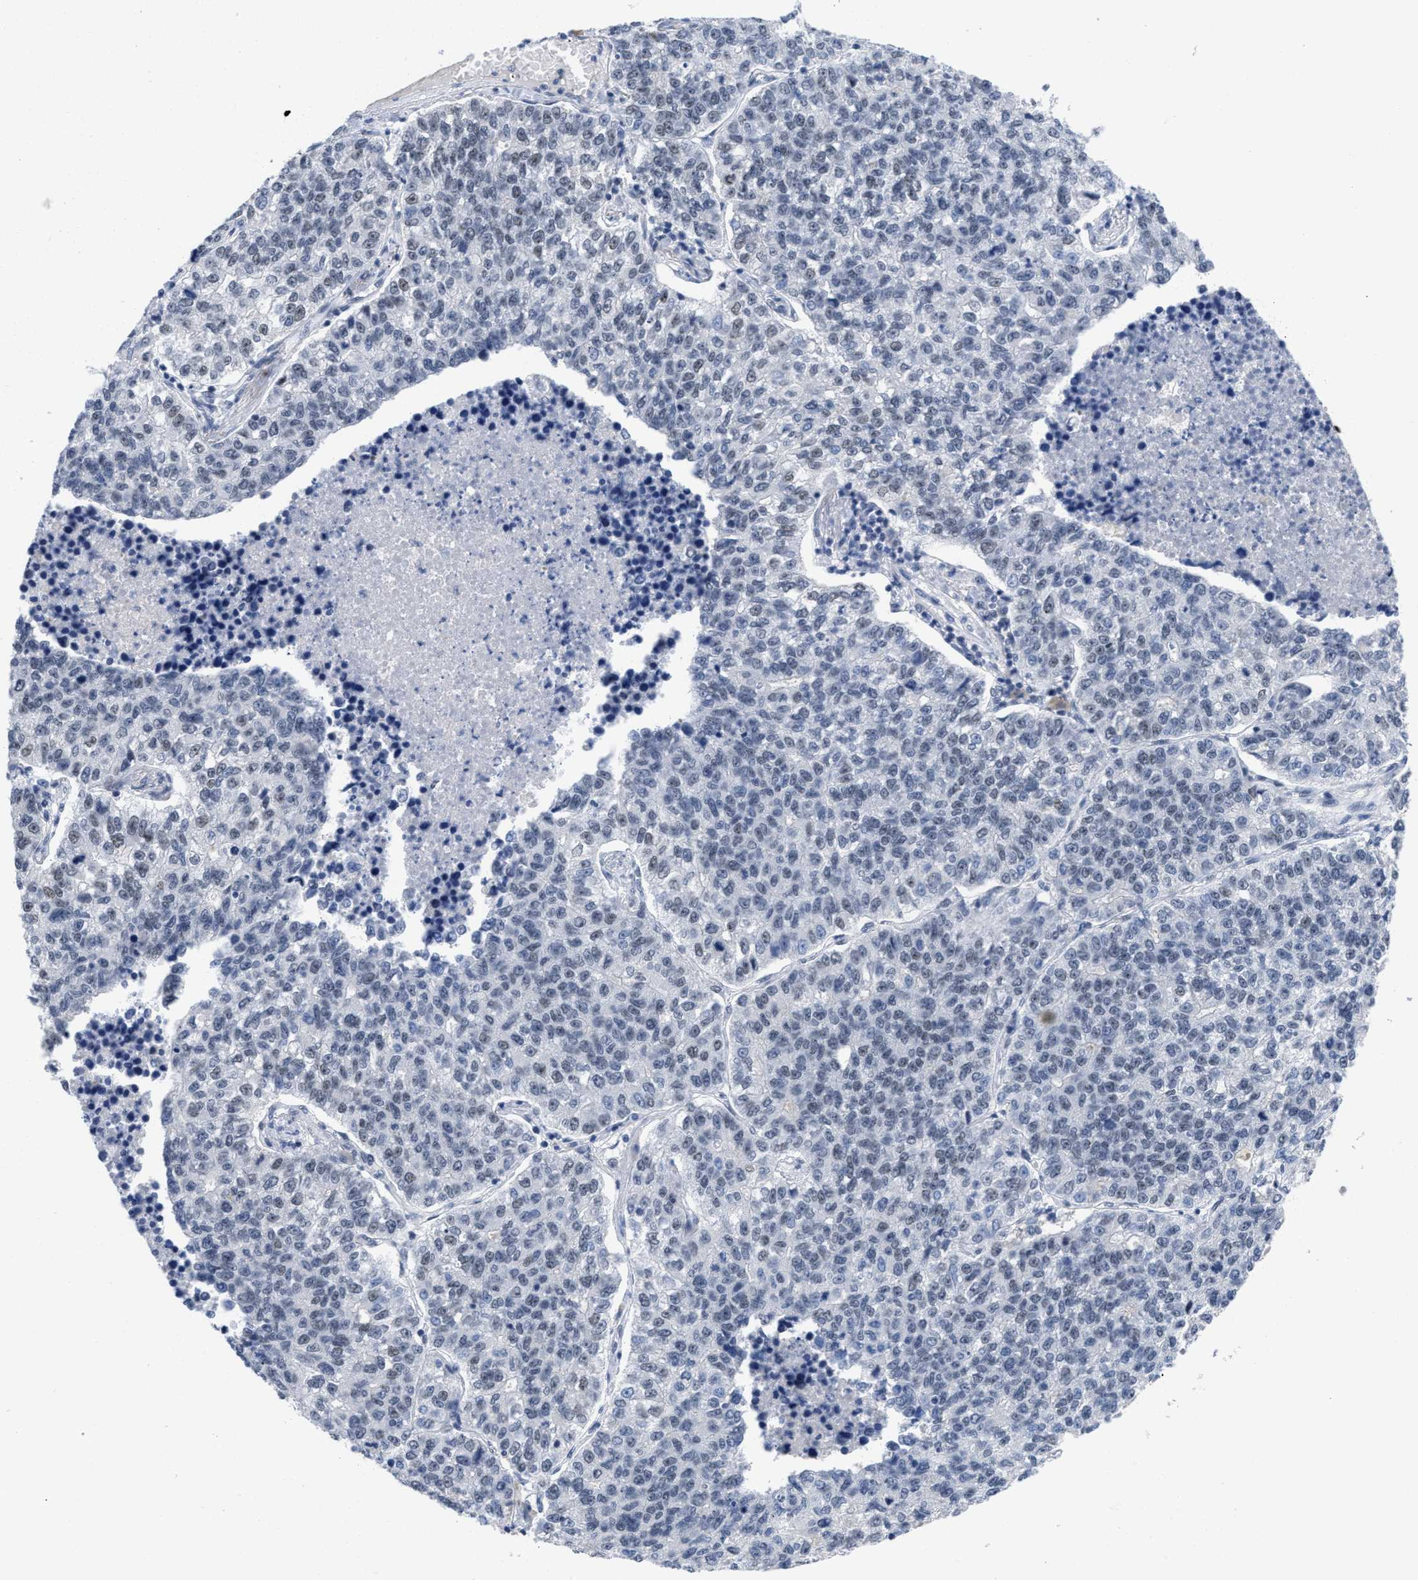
{"staining": {"intensity": "weak", "quantity": "25%-75%", "location": "nuclear"}, "tissue": "lung cancer", "cell_type": "Tumor cells", "image_type": "cancer", "snomed": [{"axis": "morphology", "description": "Adenocarcinoma, NOS"}, {"axis": "topography", "description": "Lung"}], "caption": "DAB (3,3'-diaminobenzidine) immunohistochemical staining of human lung cancer exhibits weak nuclear protein staining in about 25%-75% of tumor cells.", "gene": "GGNBP2", "patient": {"sex": "male", "age": 49}}